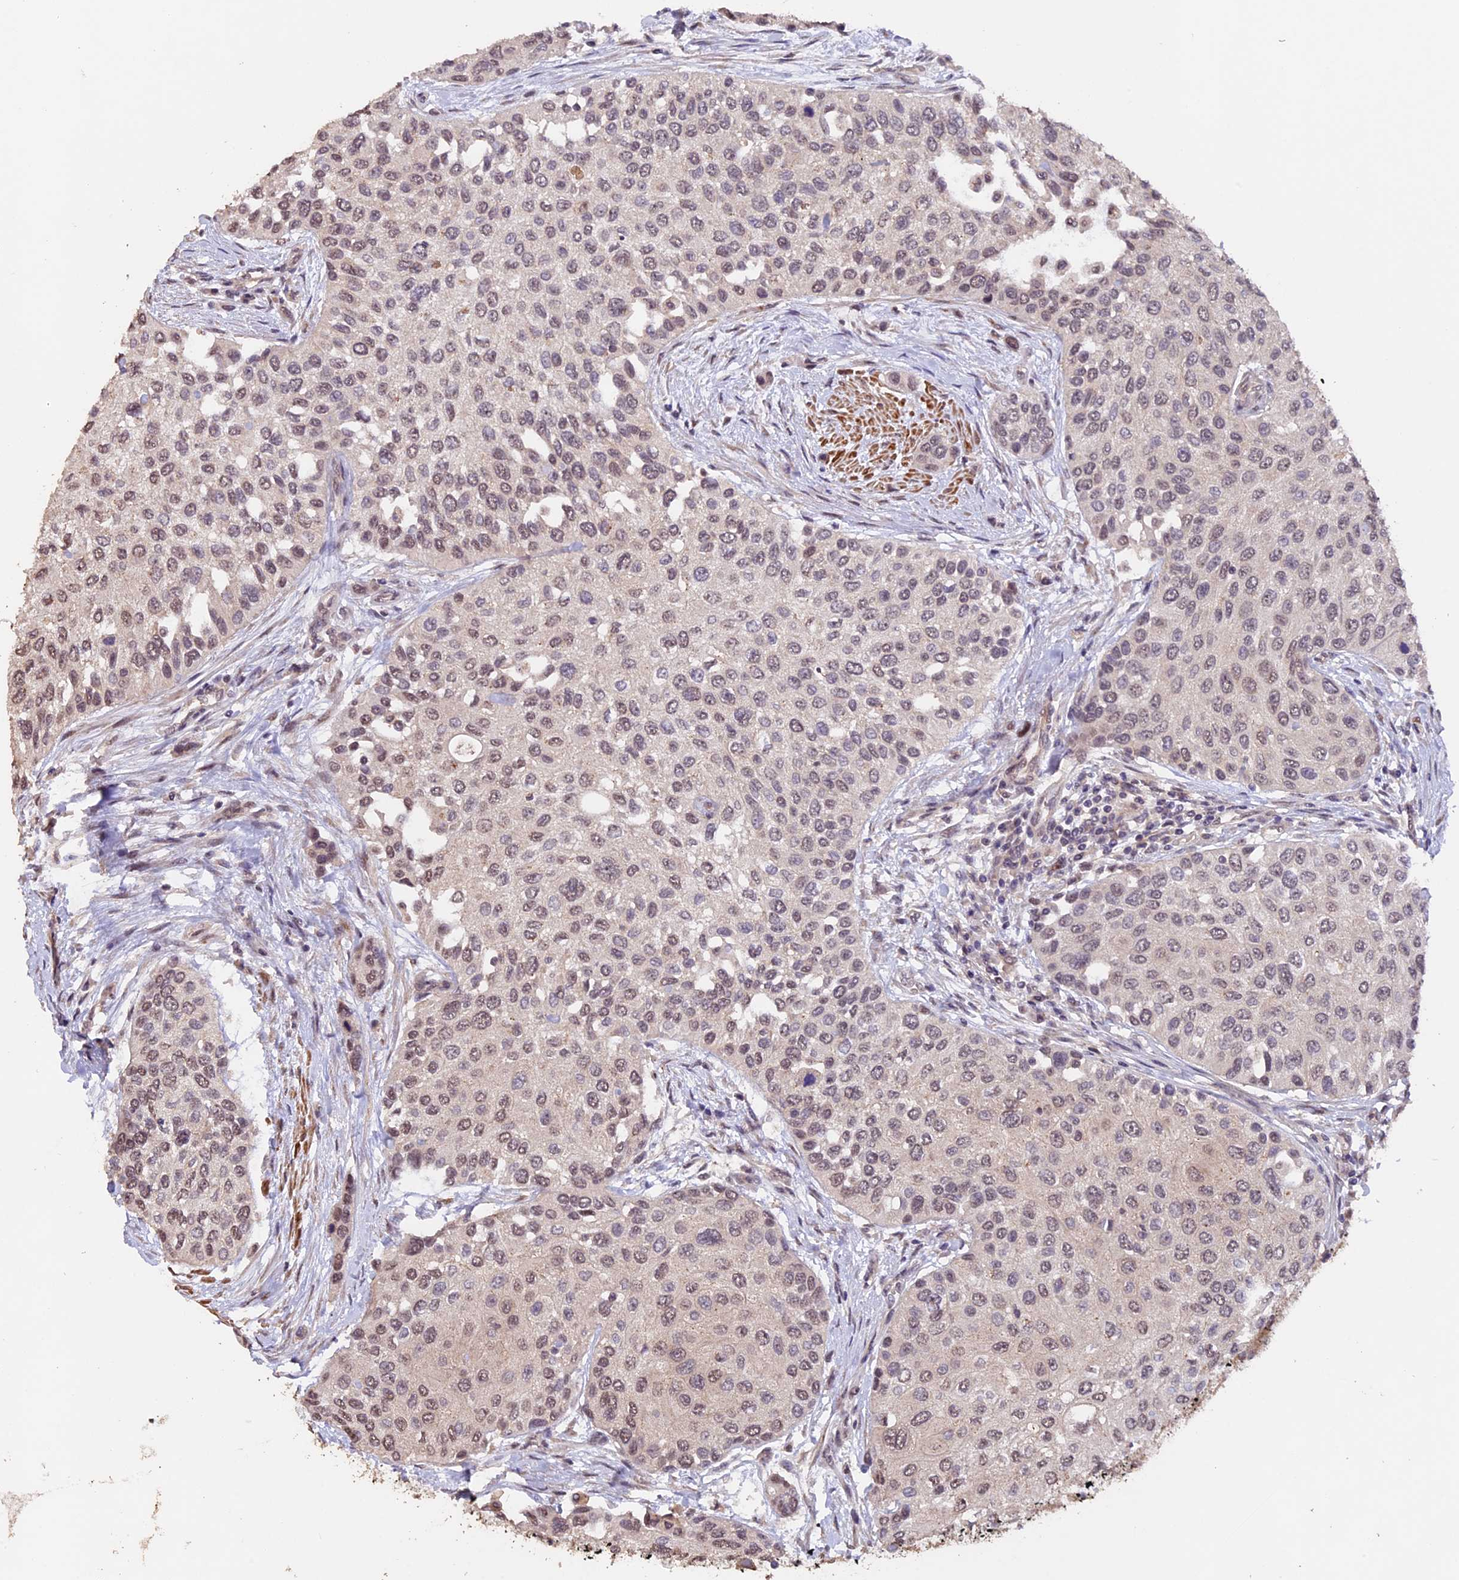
{"staining": {"intensity": "weak", "quantity": "25%-75%", "location": "nuclear"}, "tissue": "urothelial cancer", "cell_type": "Tumor cells", "image_type": "cancer", "snomed": [{"axis": "morphology", "description": "Normal tissue, NOS"}, {"axis": "morphology", "description": "Urothelial carcinoma, High grade"}, {"axis": "topography", "description": "Vascular tissue"}, {"axis": "topography", "description": "Urinary bladder"}], "caption": "Brown immunohistochemical staining in urothelial cancer reveals weak nuclear staining in about 25%-75% of tumor cells.", "gene": "GNB5", "patient": {"sex": "female", "age": 56}}